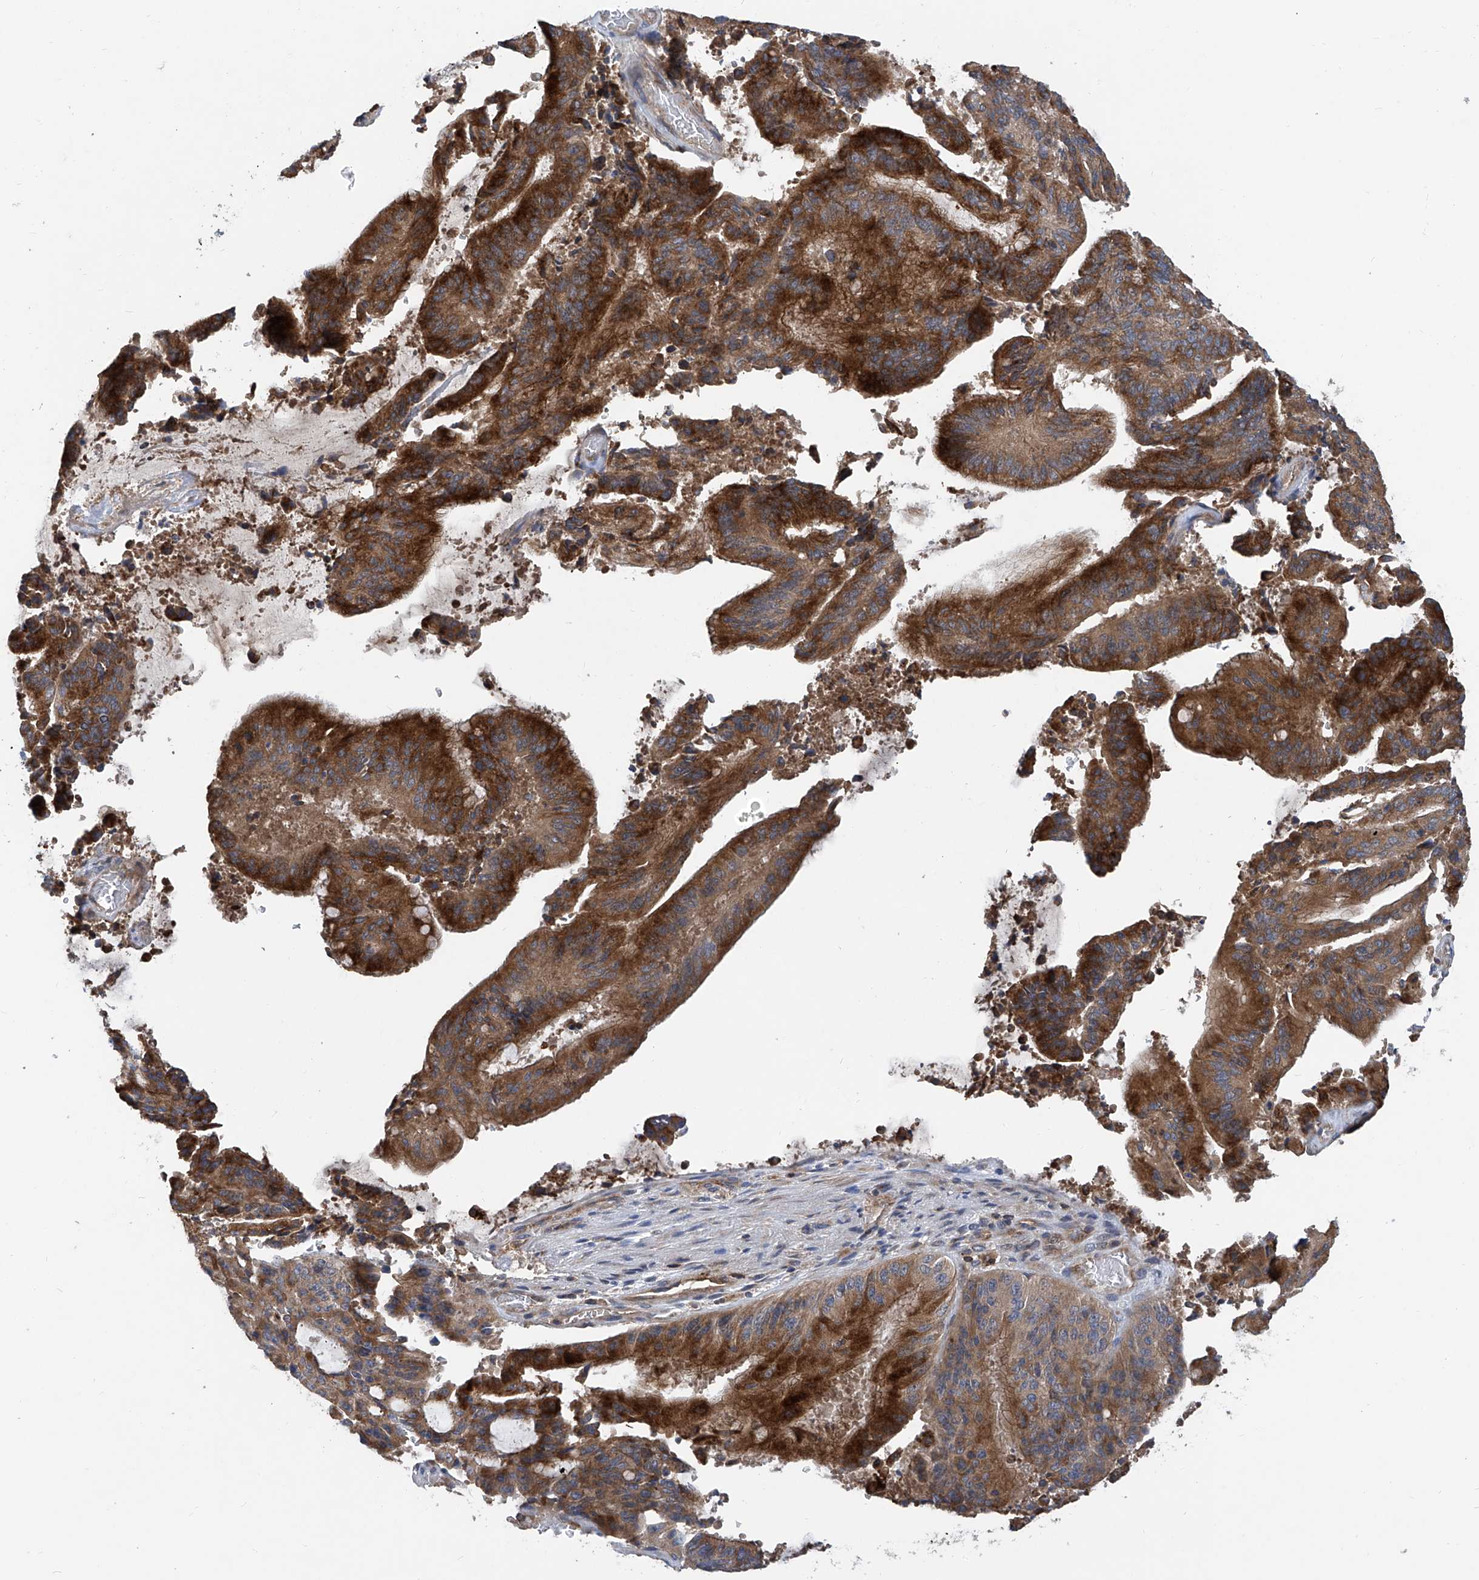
{"staining": {"intensity": "strong", "quantity": ">75%", "location": "cytoplasmic/membranous"}, "tissue": "liver cancer", "cell_type": "Tumor cells", "image_type": "cancer", "snomed": [{"axis": "morphology", "description": "Normal tissue, NOS"}, {"axis": "morphology", "description": "Cholangiocarcinoma"}, {"axis": "topography", "description": "Liver"}, {"axis": "topography", "description": "Peripheral nerve tissue"}], "caption": "Protein expression analysis of human liver cancer reveals strong cytoplasmic/membranous positivity in approximately >75% of tumor cells.", "gene": "TRIM38", "patient": {"sex": "female", "age": 73}}